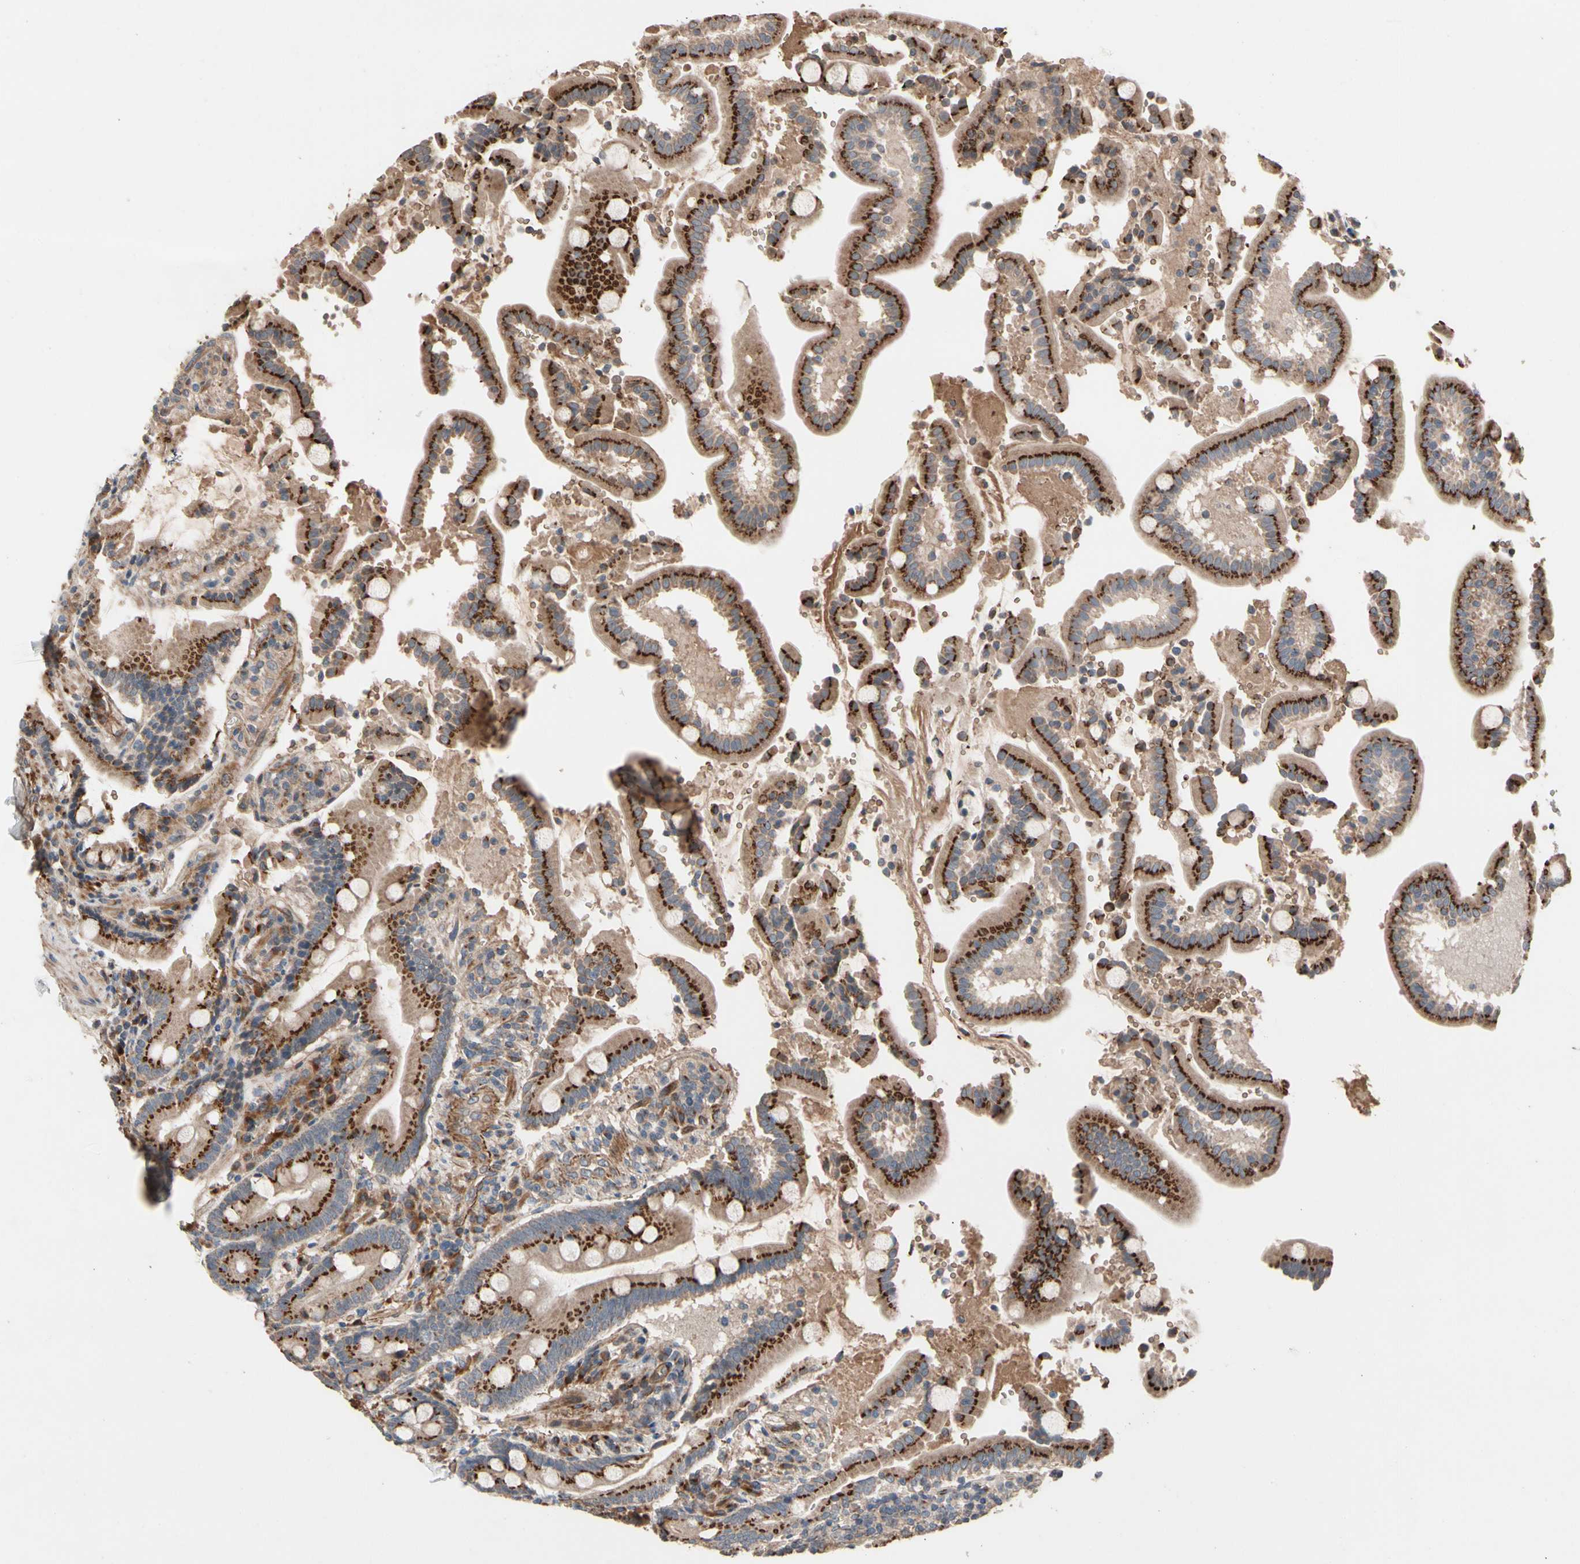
{"staining": {"intensity": "strong", "quantity": ">75%", "location": "cytoplasmic/membranous"}, "tissue": "duodenum", "cell_type": "Glandular cells", "image_type": "normal", "snomed": [{"axis": "morphology", "description": "Normal tissue, NOS"}, {"axis": "topography", "description": "Small intestine, NOS"}], "caption": "Human duodenum stained for a protein (brown) displays strong cytoplasmic/membranous positive positivity in about >75% of glandular cells.", "gene": "GCK", "patient": {"sex": "female", "age": 71}}